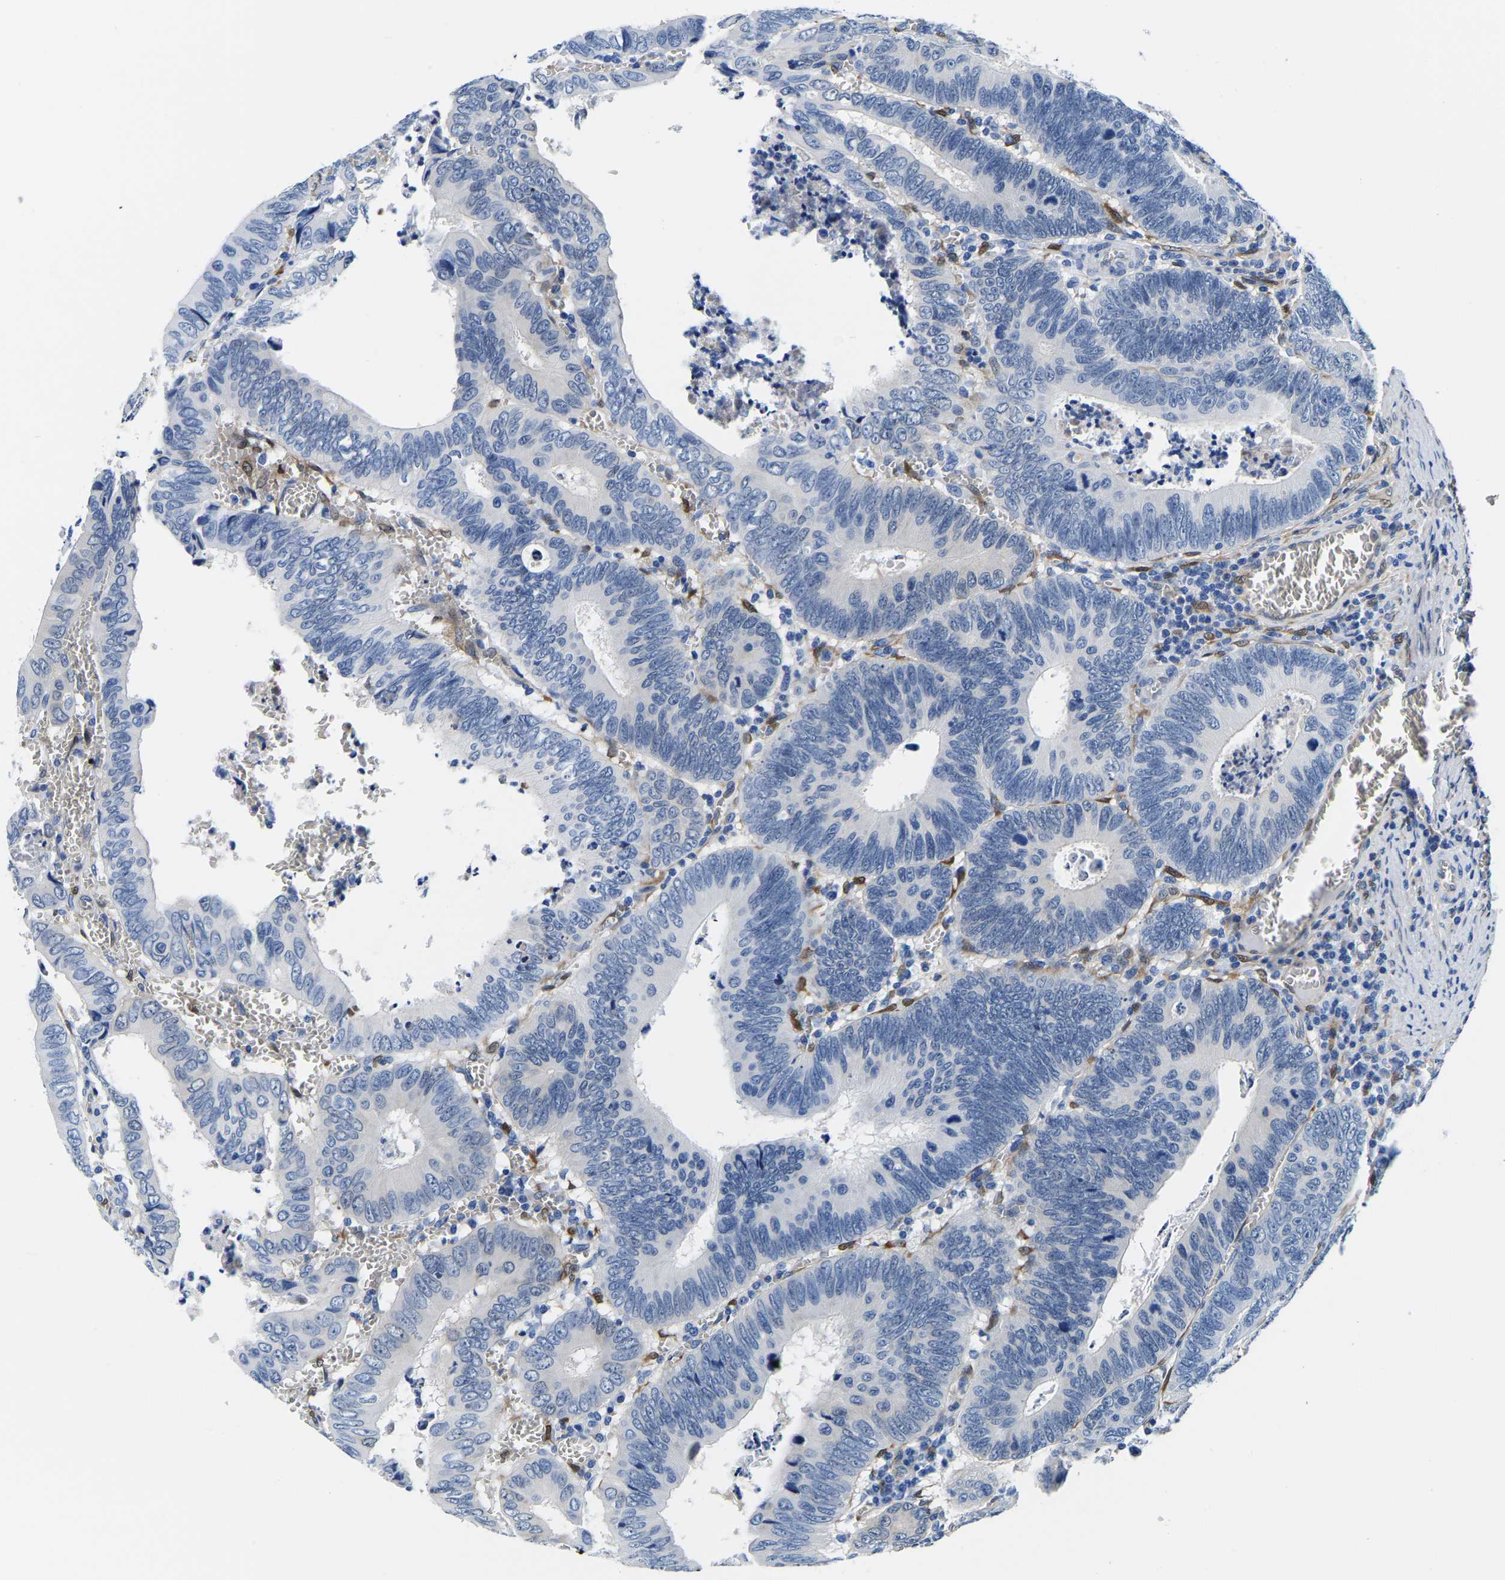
{"staining": {"intensity": "negative", "quantity": "none", "location": "none"}, "tissue": "colorectal cancer", "cell_type": "Tumor cells", "image_type": "cancer", "snomed": [{"axis": "morphology", "description": "Inflammation, NOS"}, {"axis": "morphology", "description": "Adenocarcinoma, NOS"}, {"axis": "topography", "description": "Colon"}], "caption": "This is an immunohistochemistry (IHC) micrograph of human colorectal cancer (adenocarcinoma). There is no positivity in tumor cells.", "gene": "S100A13", "patient": {"sex": "male", "age": 72}}